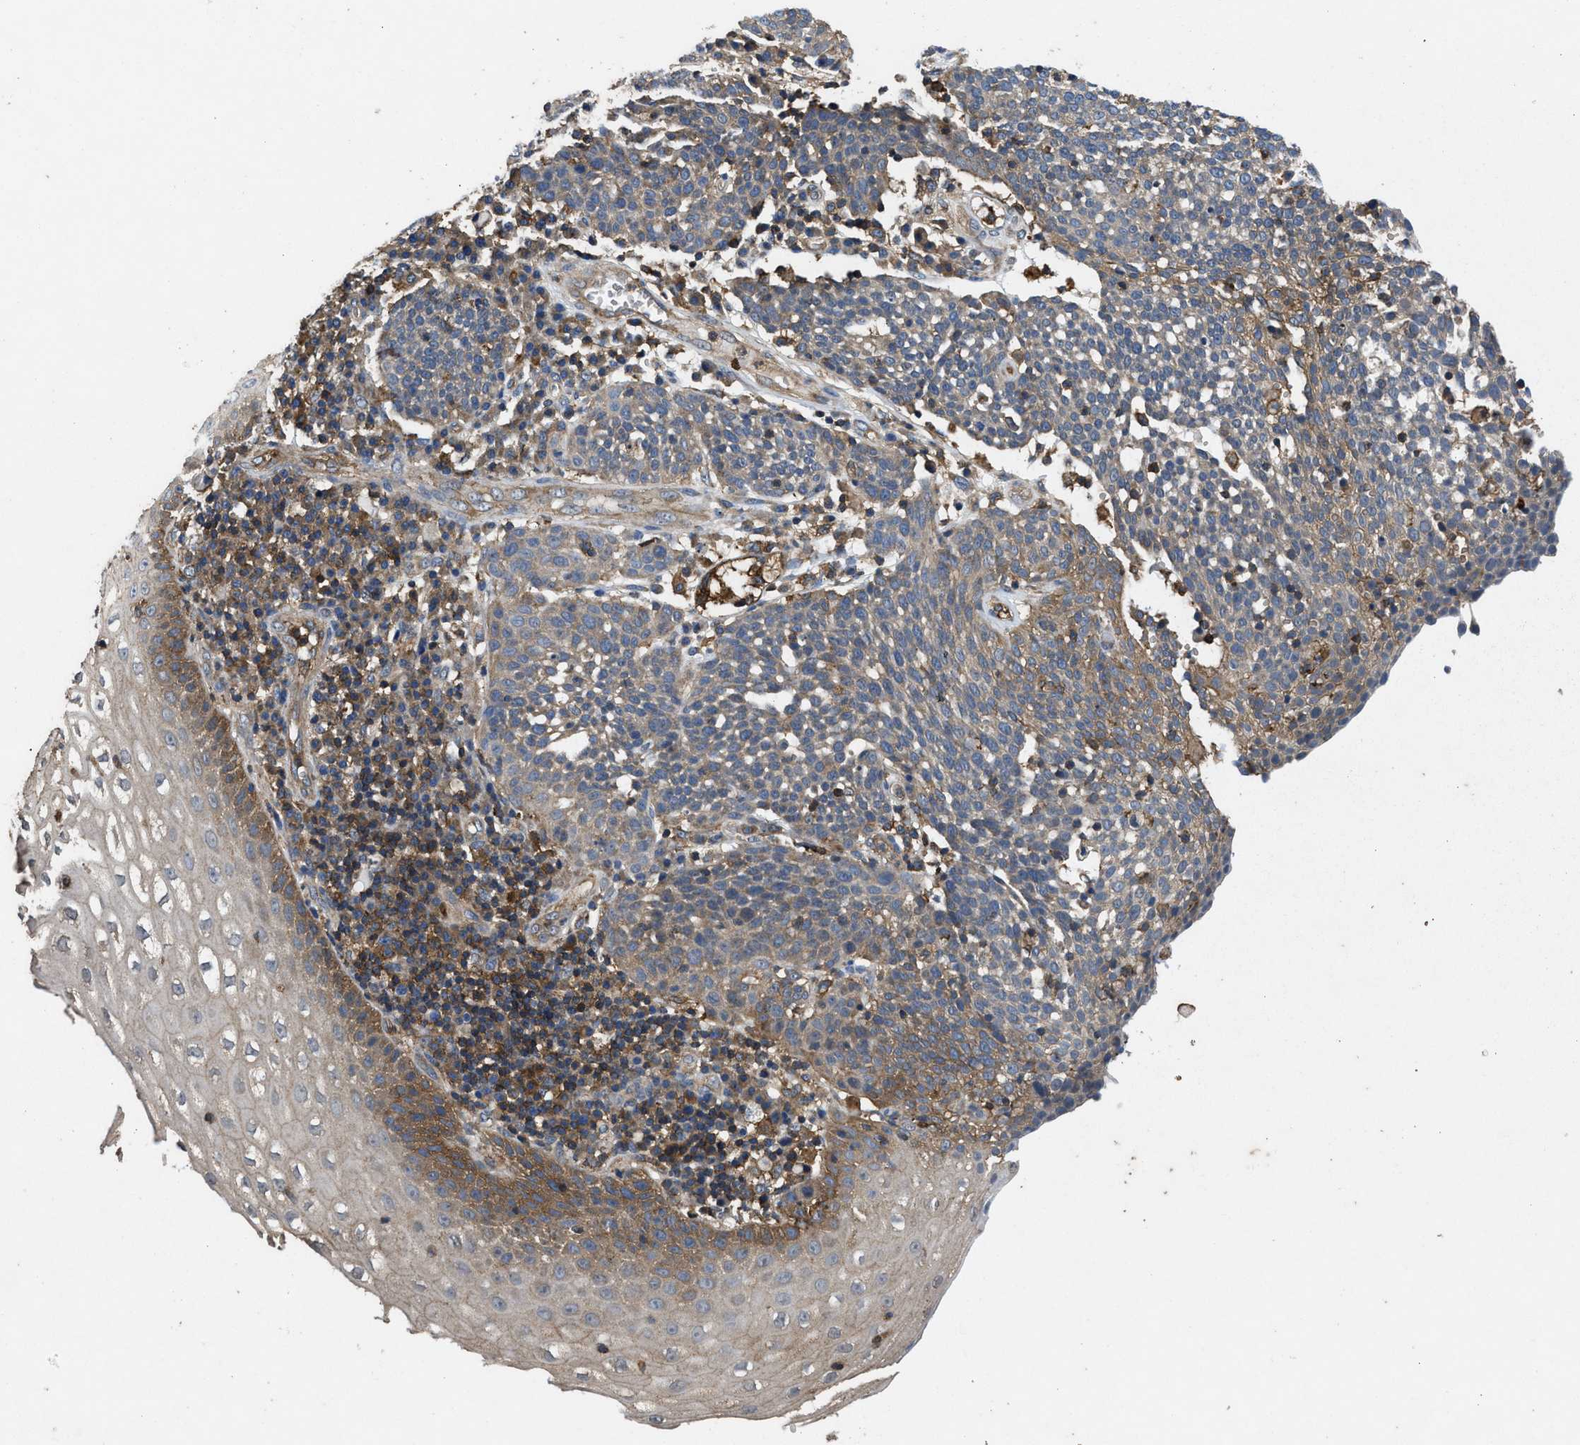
{"staining": {"intensity": "weak", "quantity": "<25%", "location": "cytoplasmic/membranous"}, "tissue": "cervical cancer", "cell_type": "Tumor cells", "image_type": "cancer", "snomed": [{"axis": "morphology", "description": "Squamous cell carcinoma, NOS"}, {"axis": "topography", "description": "Cervix"}], "caption": "Tumor cells are negative for protein expression in human cervical cancer (squamous cell carcinoma).", "gene": "LINGO2", "patient": {"sex": "female", "age": 34}}